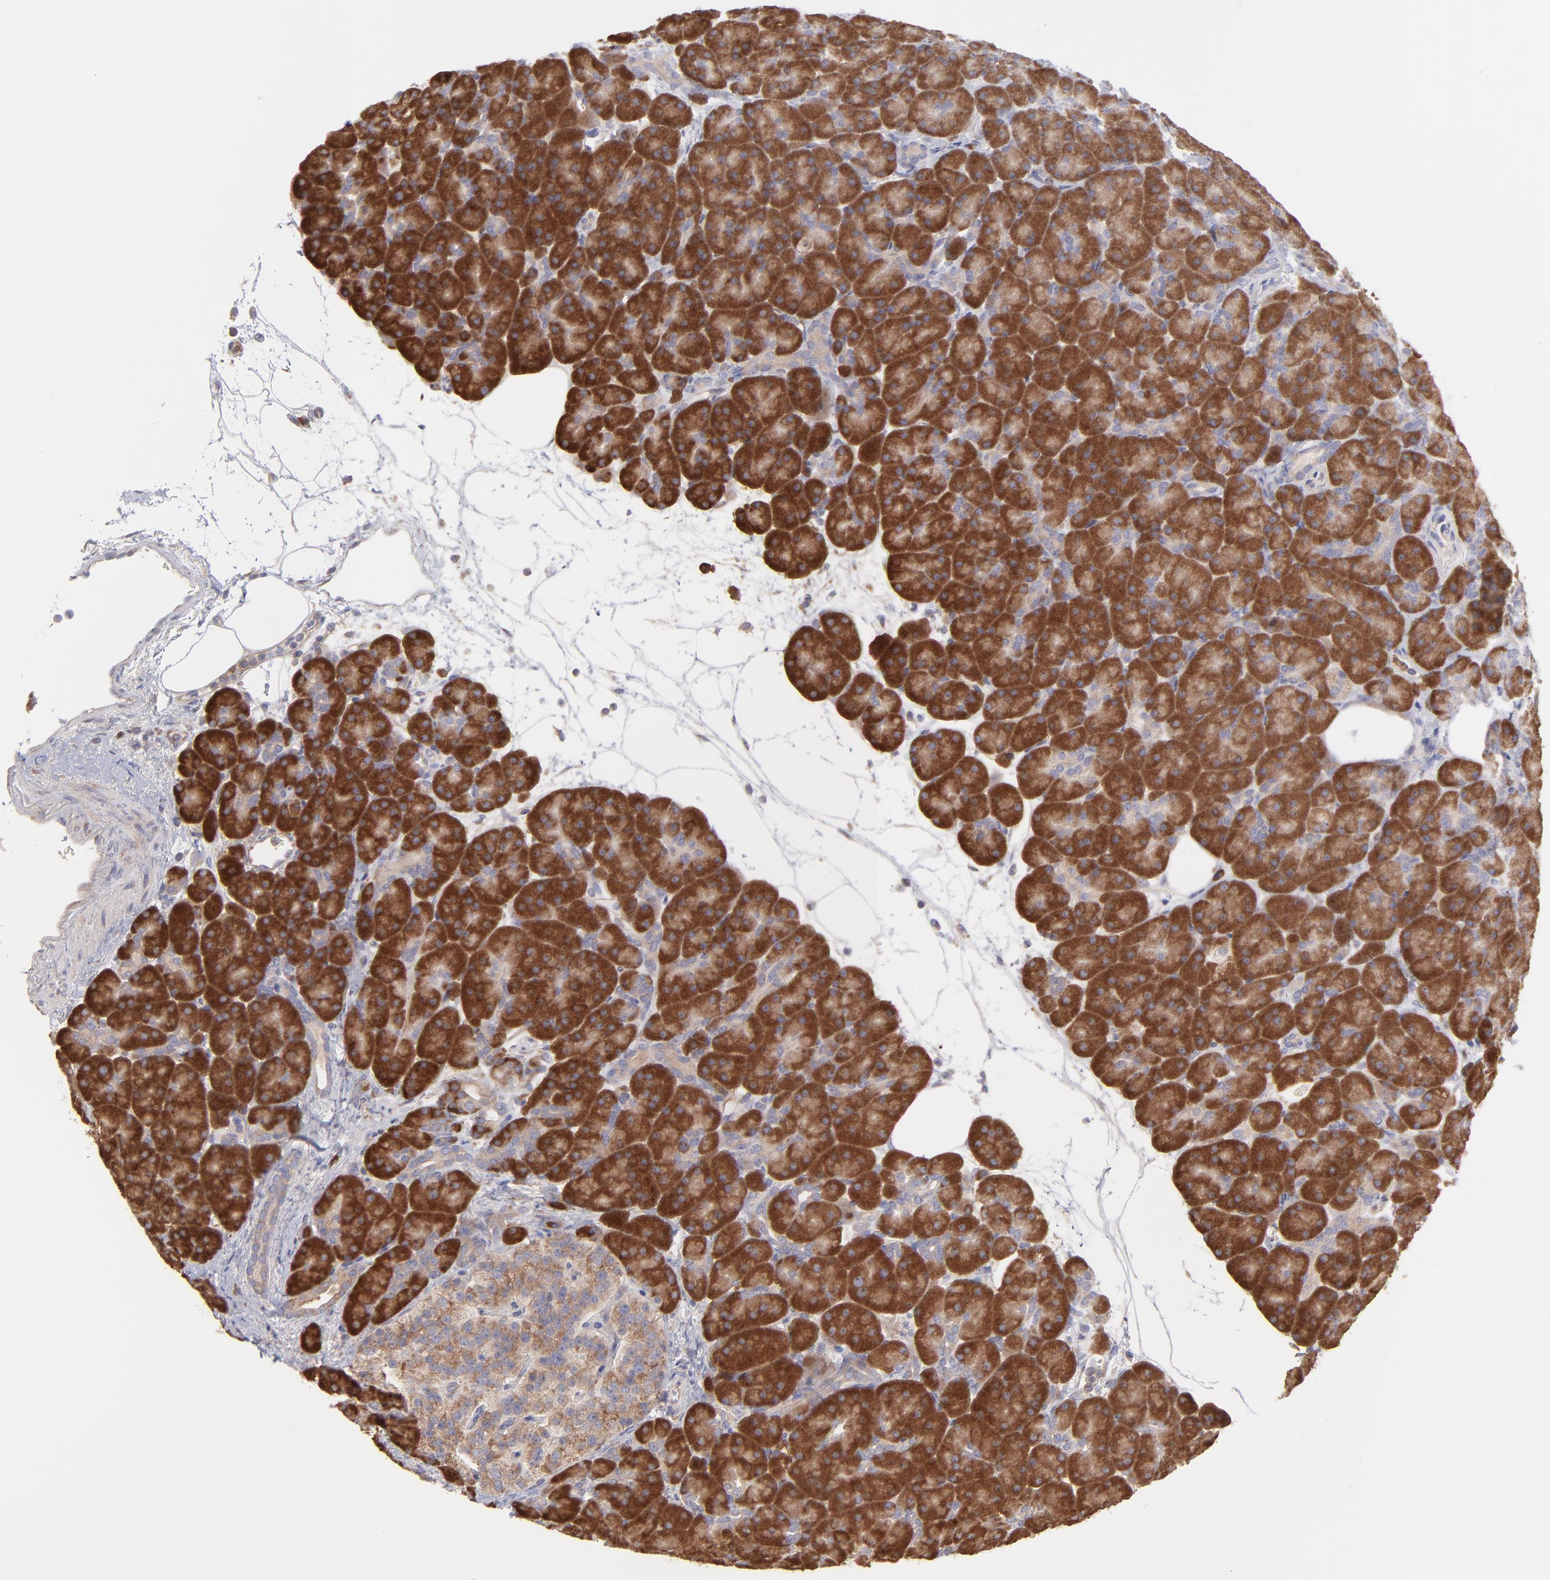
{"staining": {"intensity": "strong", "quantity": ">75%", "location": "cytoplasmic/membranous"}, "tissue": "pancreas", "cell_type": "Exocrine glandular cells", "image_type": "normal", "snomed": [{"axis": "morphology", "description": "Normal tissue, NOS"}, {"axis": "topography", "description": "Pancreas"}], "caption": "Pancreas stained for a protein displays strong cytoplasmic/membranous positivity in exocrine glandular cells. The staining was performed using DAB, with brown indicating positive protein expression. Nuclei are stained blue with hematoxylin.", "gene": "RPLP0", "patient": {"sex": "male", "age": 66}}